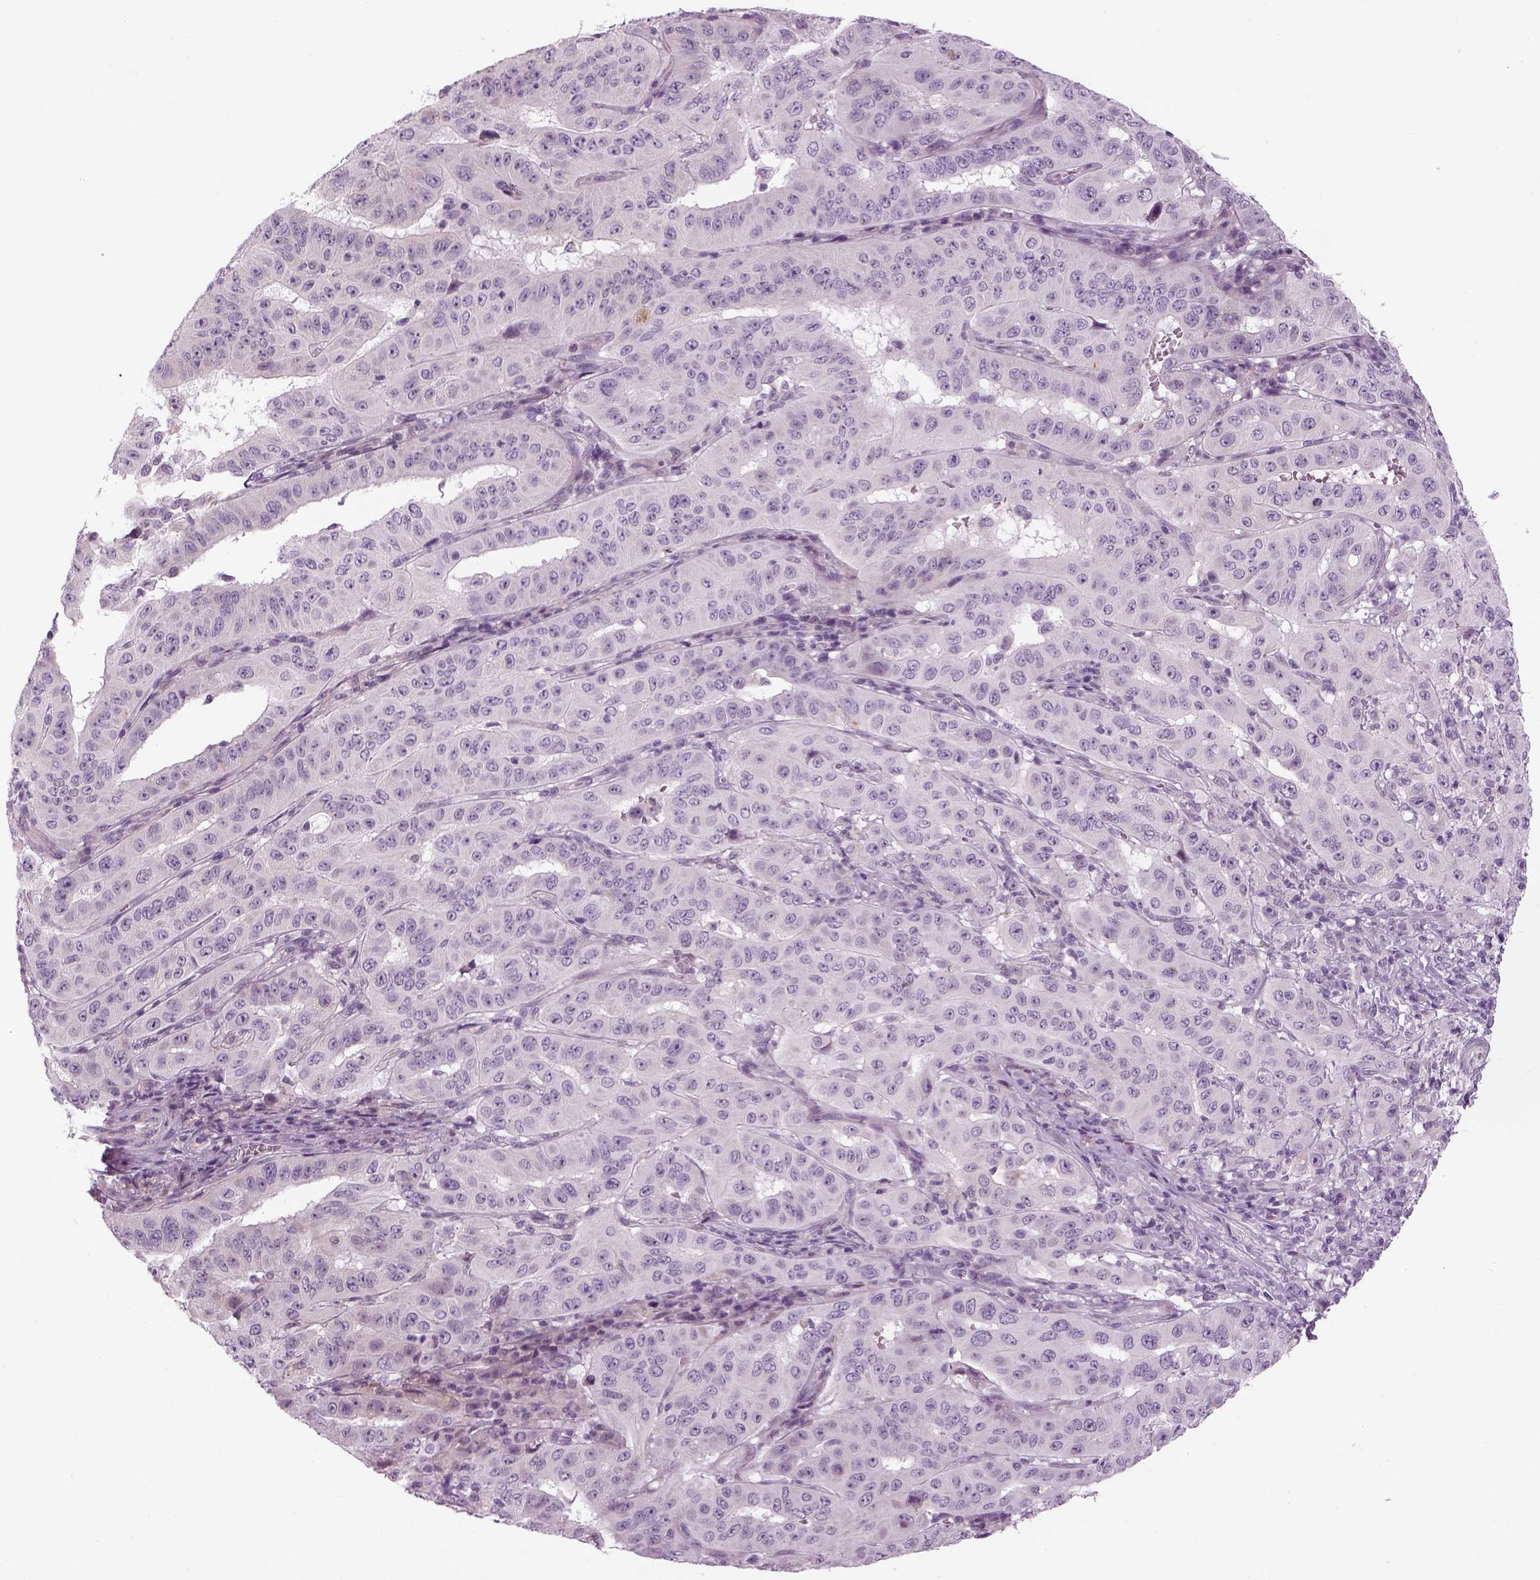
{"staining": {"intensity": "negative", "quantity": "none", "location": "none"}, "tissue": "pancreatic cancer", "cell_type": "Tumor cells", "image_type": "cancer", "snomed": [{"axis": "morphology", "description": "Adenocarcinoma, NOS"}, {"axis": "topography", "description": "Pancreas"}], "caption": "The image reveals no significant positivity in tumor cells of adenocarcinoma (pancreatic).", "gene": "LRRIQ3", "patient": {"sex": "male", "age": 63}}